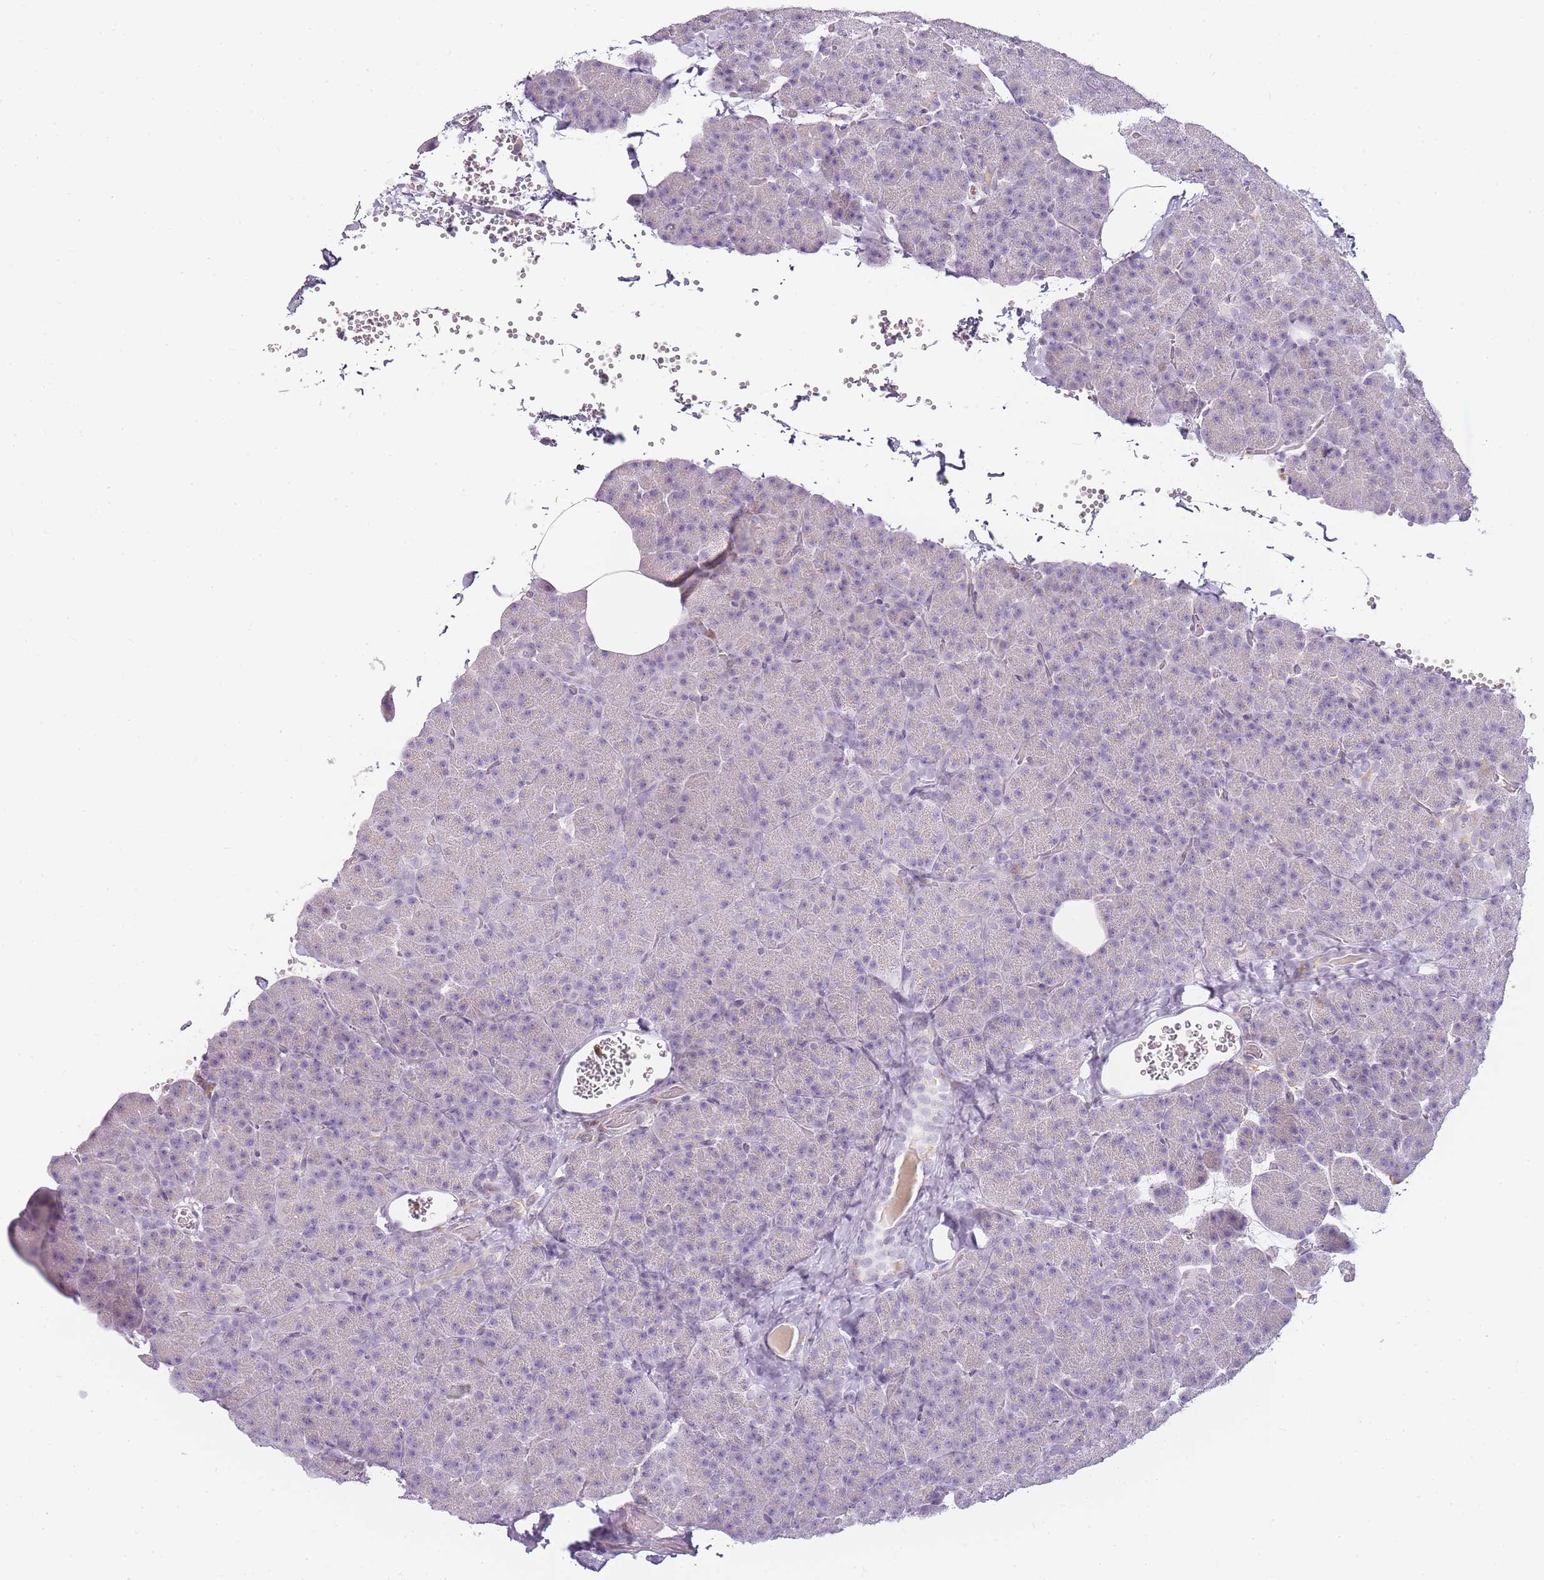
{"staining": {"intensity": "negative", "quantity": "none", "location": "none"}, "tissue": "pancreas", "cell_type": "Exocrine glandular cells", "image_type": "normal", "snomed": [{"axis": "morphology", "description": "Normal tissue, NOS"}, {"axis": "morphology", "description": "Carcinoid, malignant, NOS"}, {"axis": "topography", "description": "Pancreas"}], "caption": "Histopathology image shows no significant protein staining in exocrine glandular cells of normal pancreas. (DAB immunohistochemistry (IHC) with hematoxylin counter stain).", "gene": "JAKMIP1", "patient": {"sex": "female", "age": 35}}